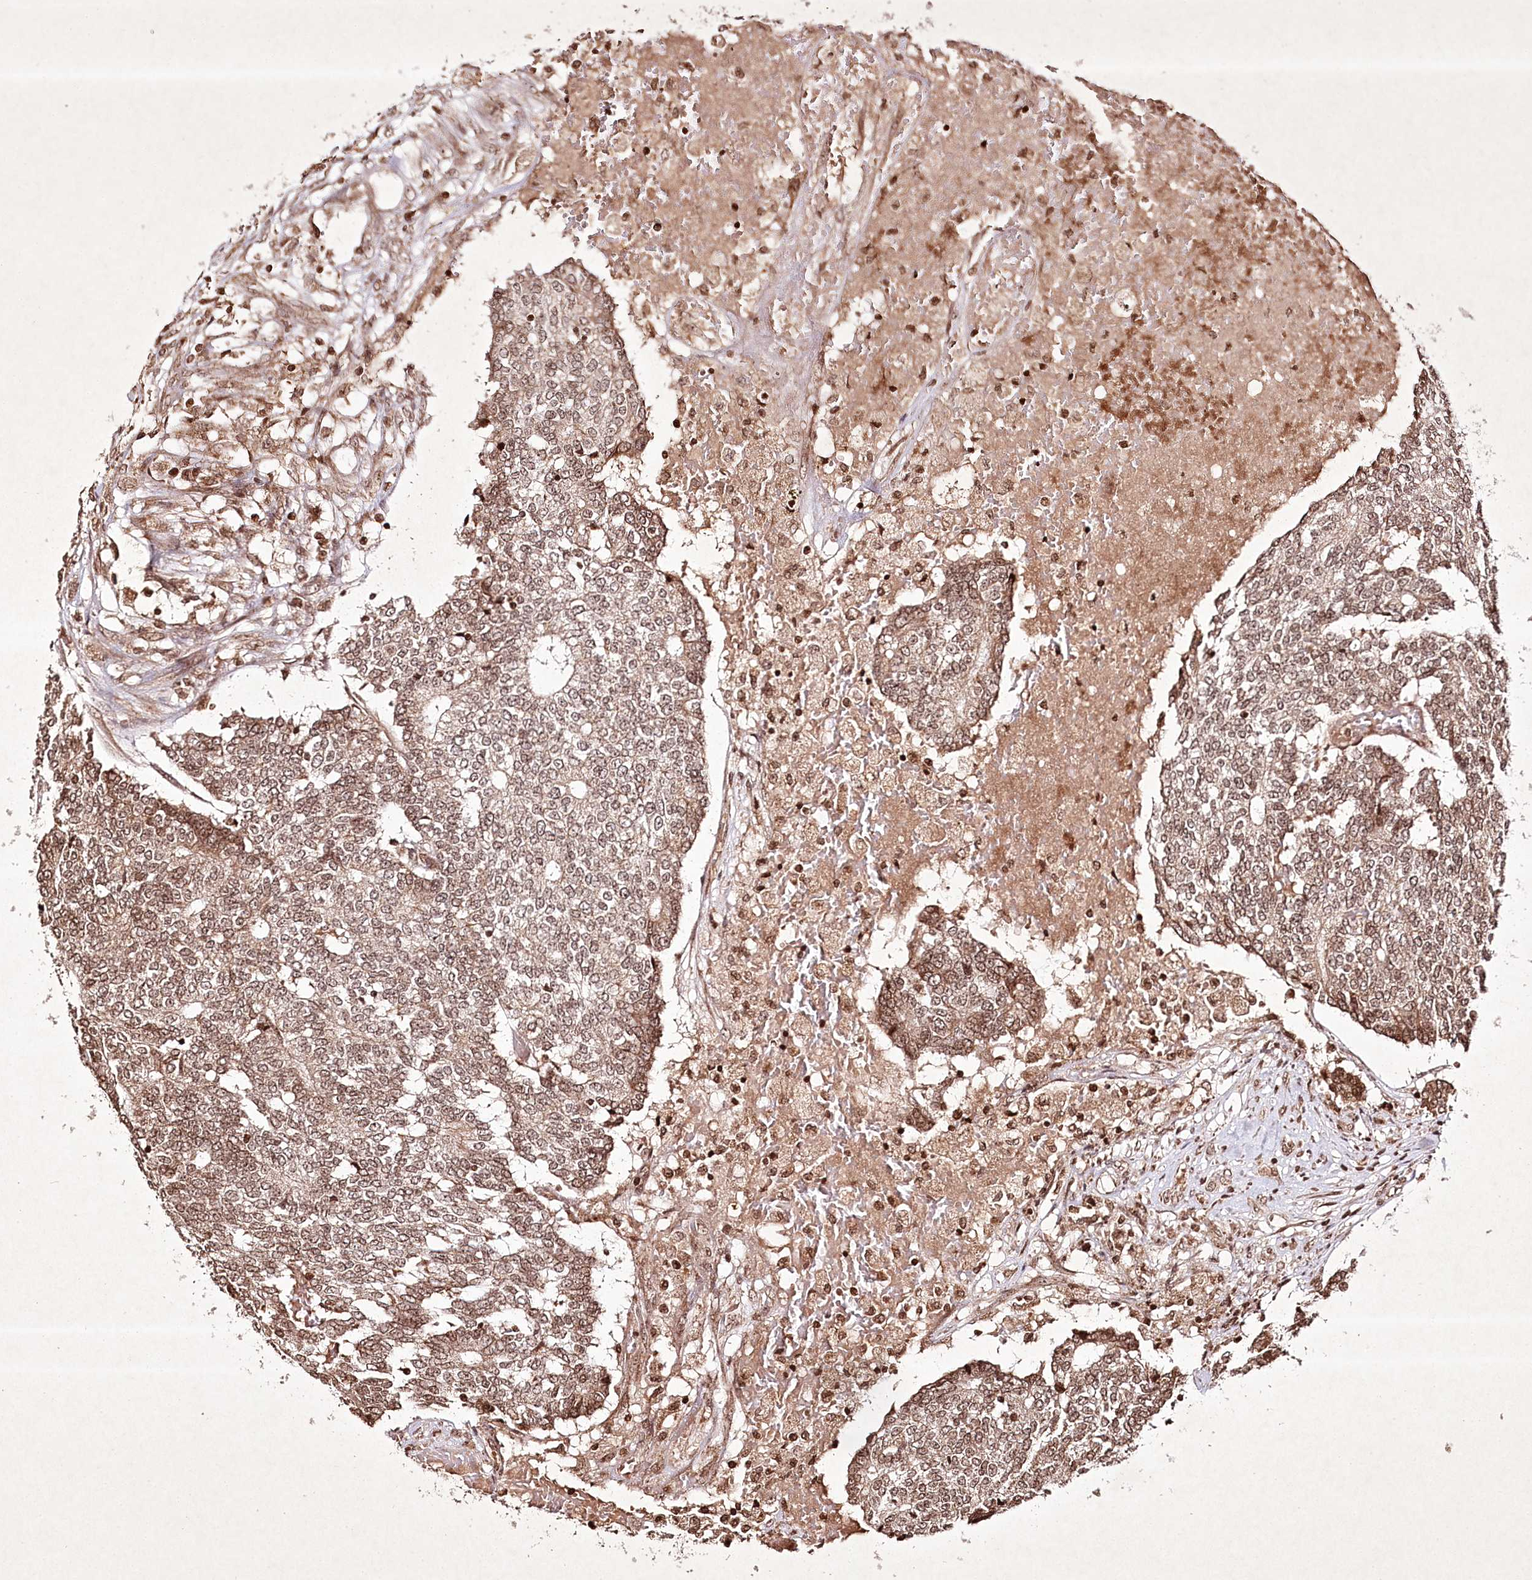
{"staining": {"intensity": "moderate", "quantity": ">75%", "location": "cytoplasmic/membranous,nuclear"}, "tissue": "prostate cancer", "cell_type": "Tumor cells", "image_type": "cancer", "snomed": [{"axis": "morphology", "description": "Normal tissue, NOS"}, {"axis": "morphology", "description": "Adenocarcinoma, High grade"}, {"axis": "topography", "description": "Prostate"}, {"axis": "topography", "description": "Seminal veicle"}], "caption": "Tumor cells reveal moderate cytoplasmic/membranous and nuclear staining in approximately >75% of cells in adenocarcinoma (high-grade) (prostate).", "gene": "CARM1", "patient": {"sex": "male", "age": 55}}